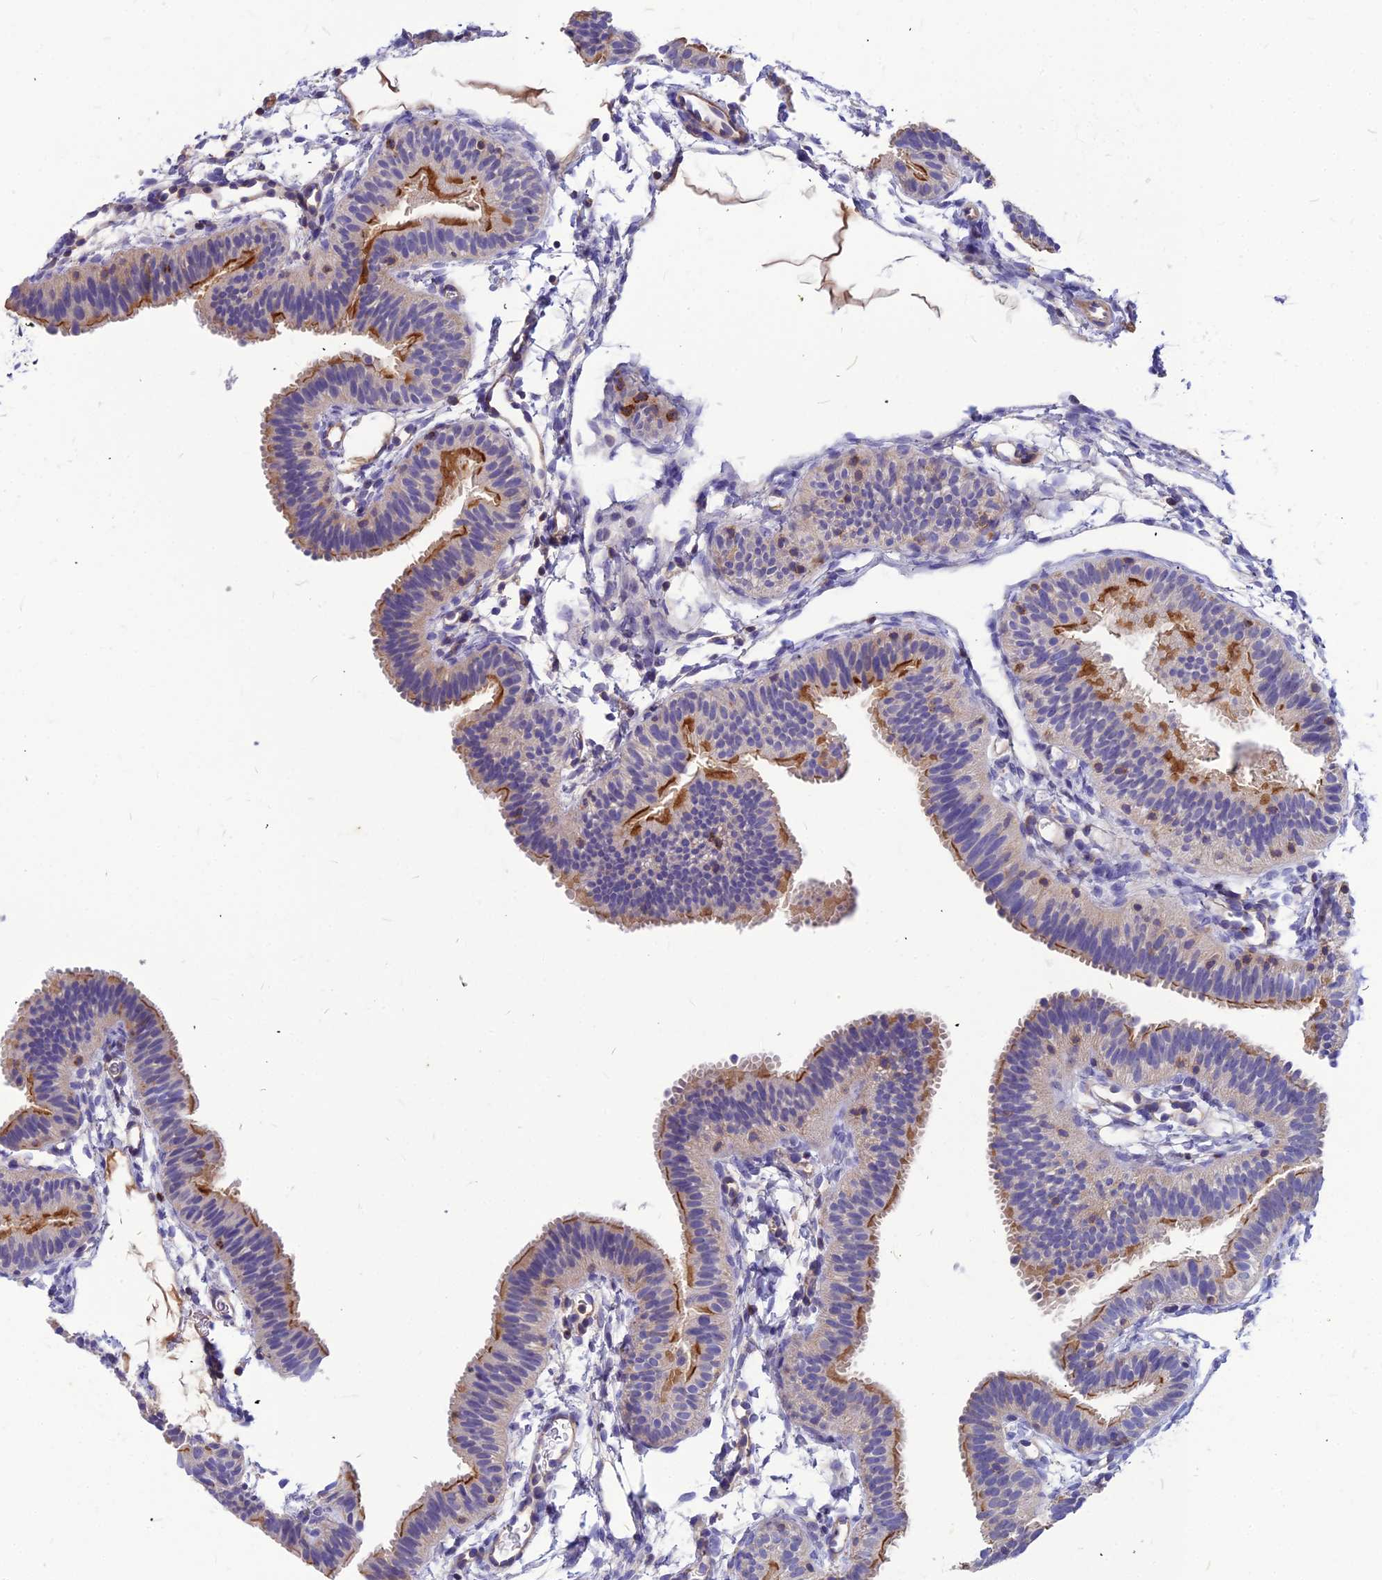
{"staining": {"intensity": "moderate", "quantity": "<25%", "location": "cytoplasmic/membranous"}, "tissue": "fallopian tube", "cell_type": "Glandular cells", "image_type": "normal", "snomed": [{"axis": "morphology", "description": "Normal tissue, NOS"}, {"axis": "topography", "description": "Fallopian tube"}], "caption": "DAB (3,3'-diaminobenzidine) immunohistochemical staining of unremarkable human fallopian tube demonstrates moderate cytoplasmic/membranous protein expression in about <25% of glandular cells.", "gene": "ASPHD1", "patient": {"sex": "female", "age": 35}}